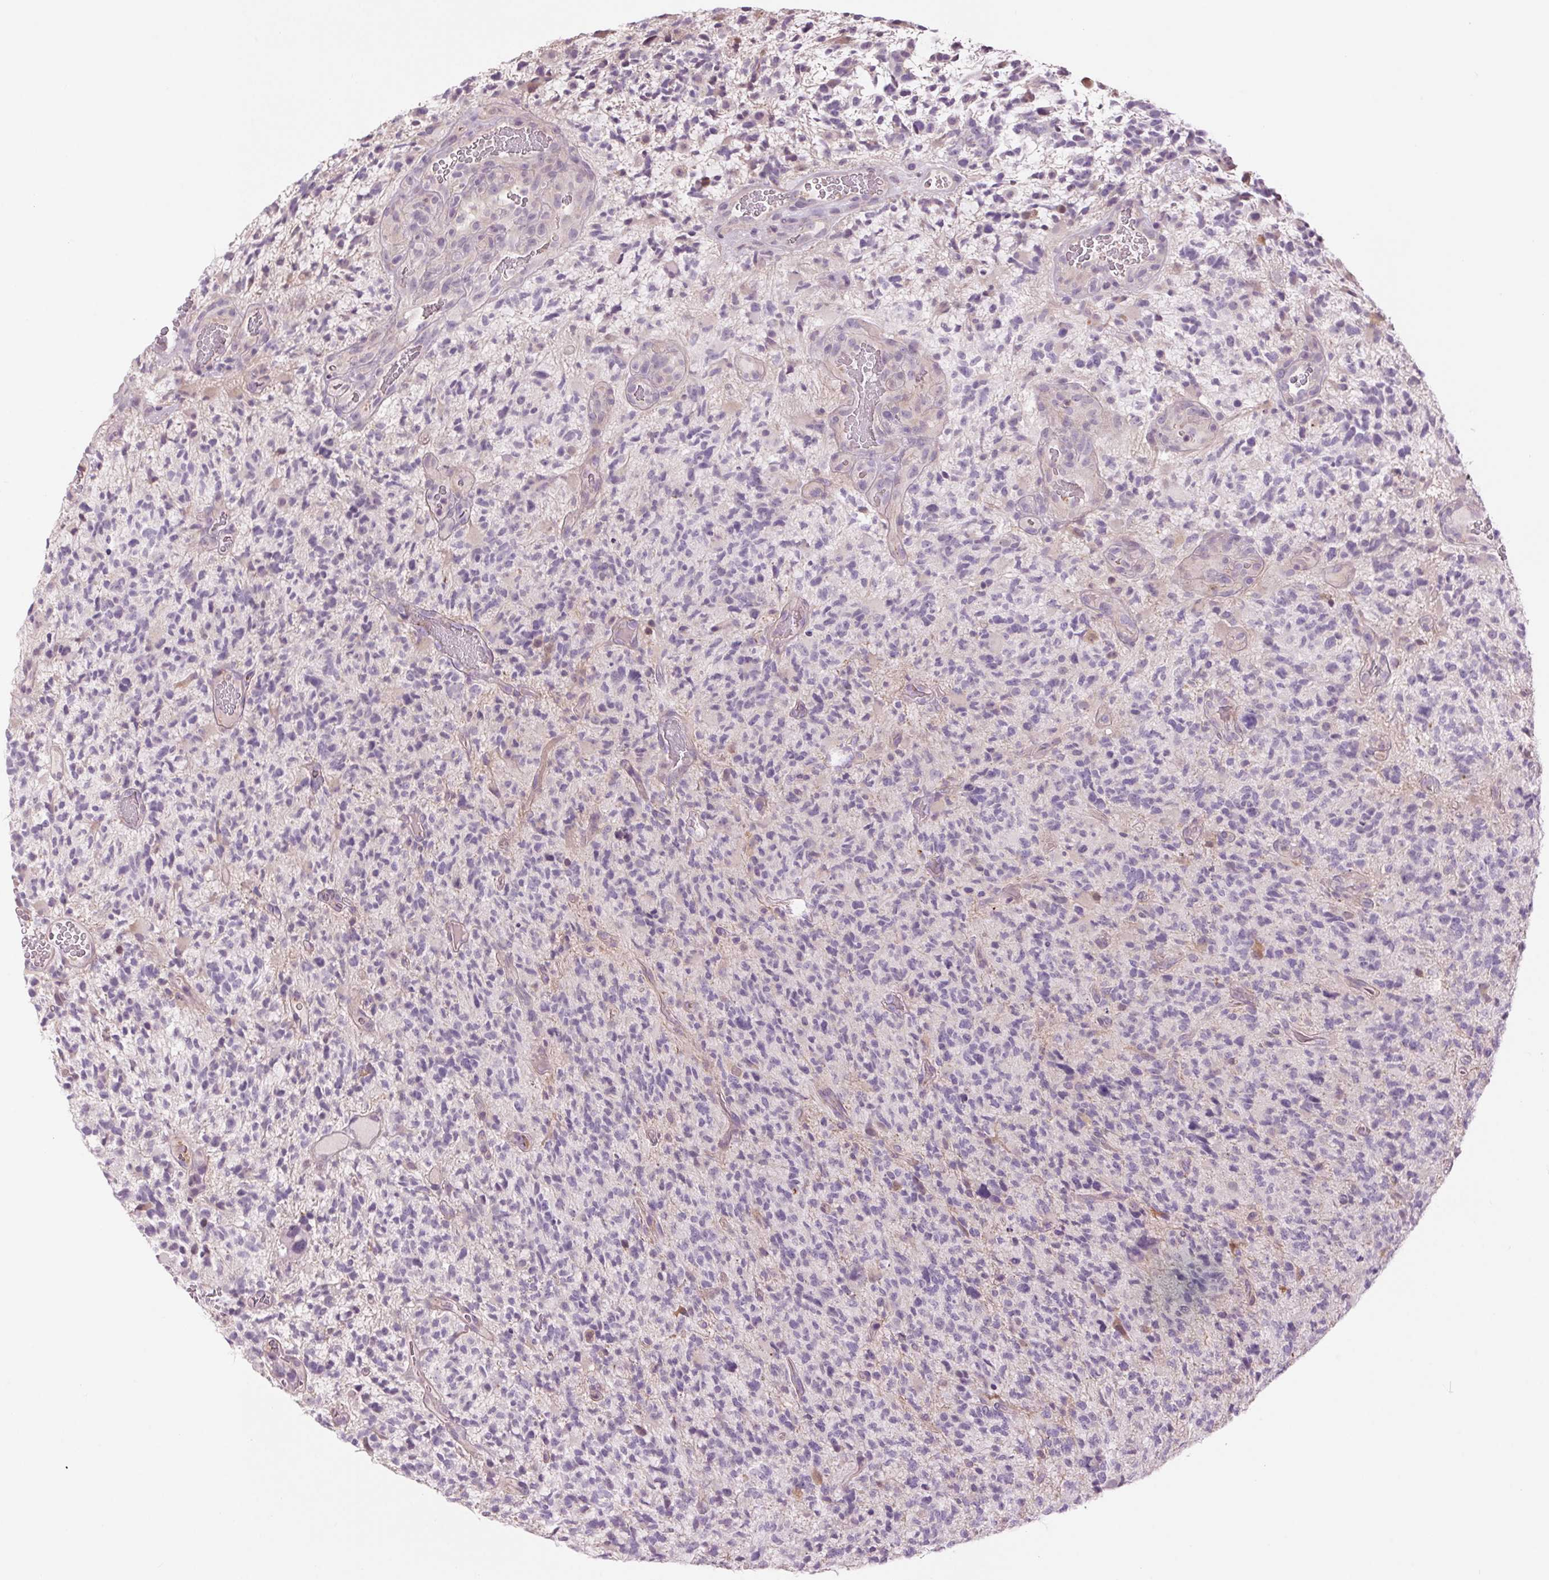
{"staining": {"intensity": "negative", "quantity": "none", "location": "none"}, "tissue": "glioma", "cell_type": "Tumor cells", "image_type": "cancer", "snomed": [{"axis": "morphology", "description": "Glioma, malignant, High grade"}, {"axis": "topography", "description": "Brain"}], "caption": "High magnification brightfield microscopy of high-grade glioma (malignant) stained with DAB (3,3'-diaminobenzidine) (brown) and counterstained with hematoxylin (blue): tumor cells show no significant positivity.", "gene": "HHLA2", "patient": {"sex": "female", "age": 71}}